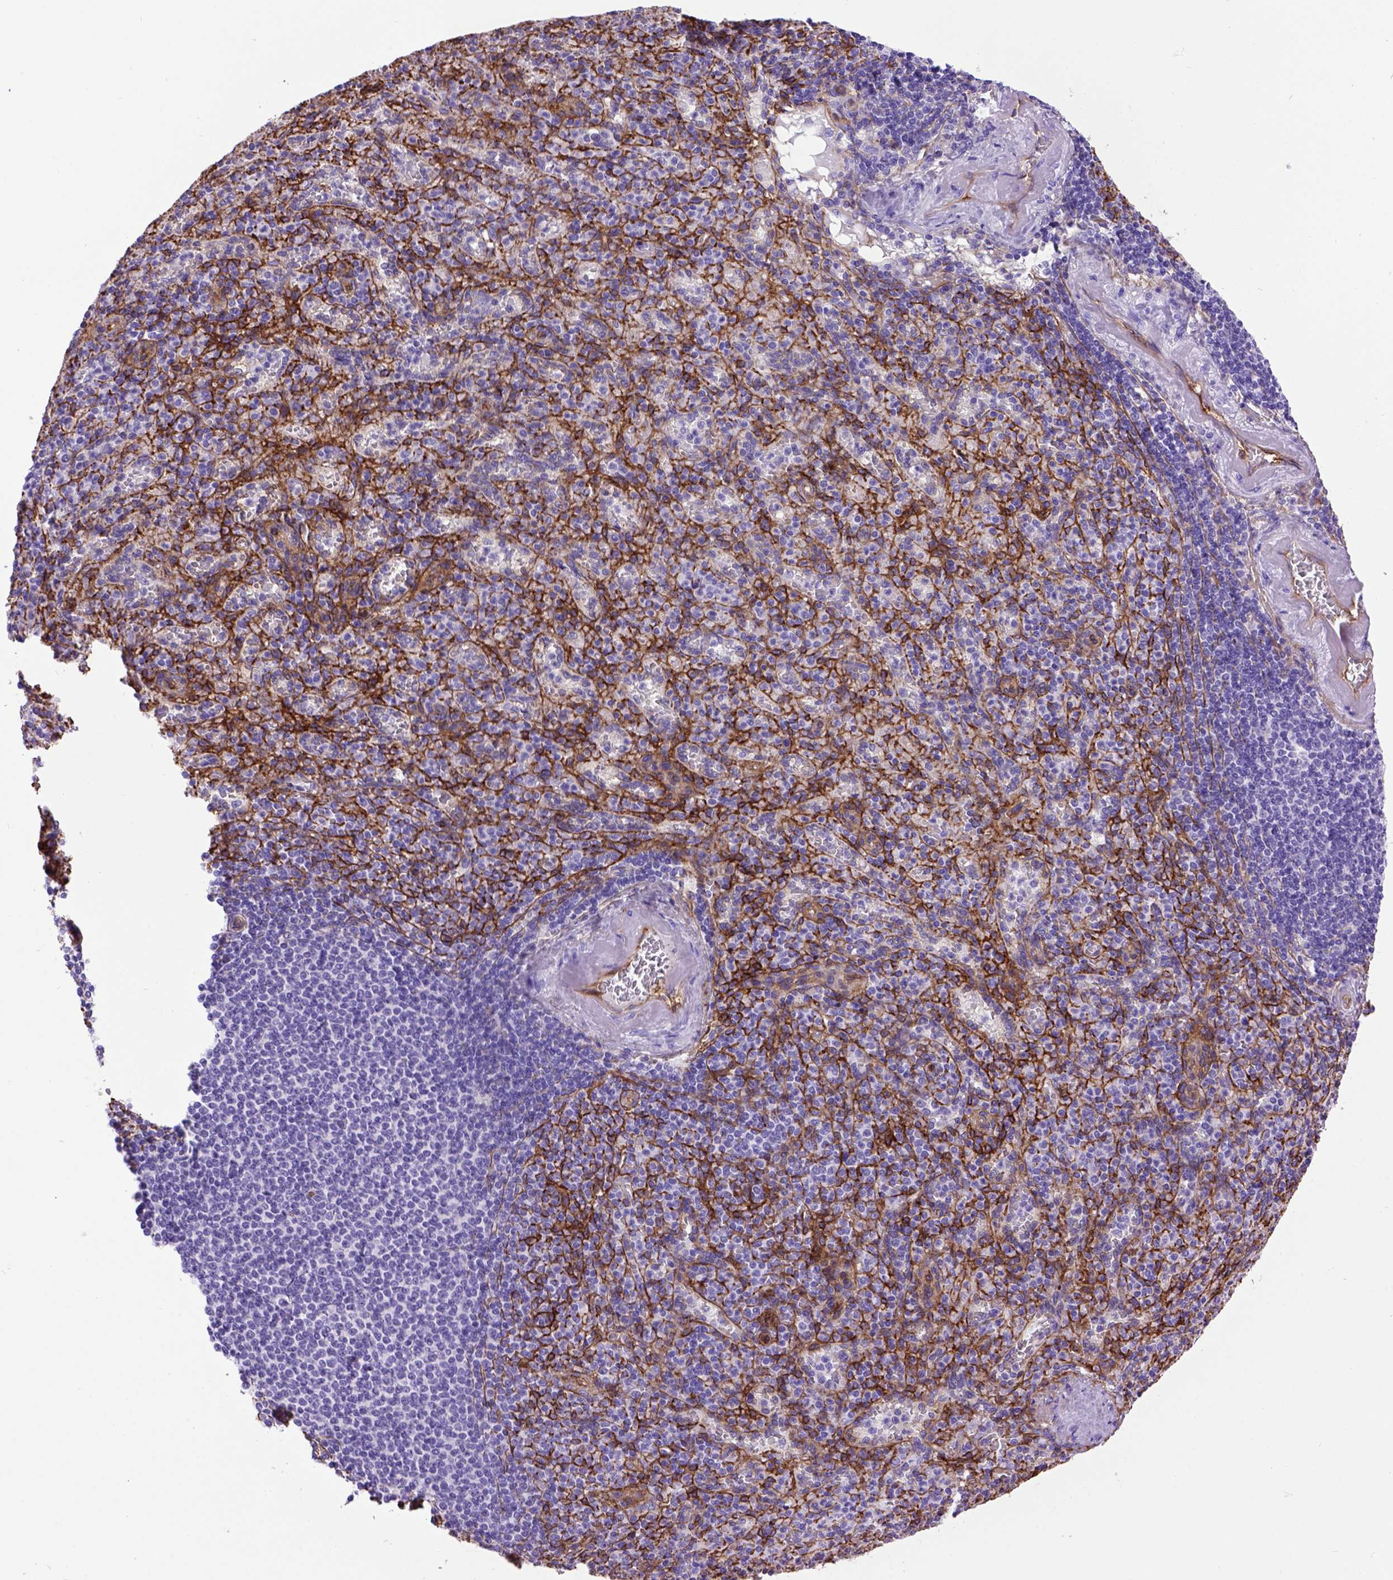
{"staining": {"intensity": "negative", "quantity": "none", "location": "none"}, "tissue": "spleen", "cell_type": "Cells in red pulp", "image_type": "normal", "snomed": [{"axis": "morphology", "description": "Normal tissue, NOS"}, {"axis": "topography", "description": "Spleen"}], "caption": "IHC of unremarkable spleen reveals no expression in cells in red pulp. (Brightfield microscopy of DAB immunohistochemistry (IHC) at high magnification).", "gene": "ENG", "patient": {"sex": "female", "age": 74}}